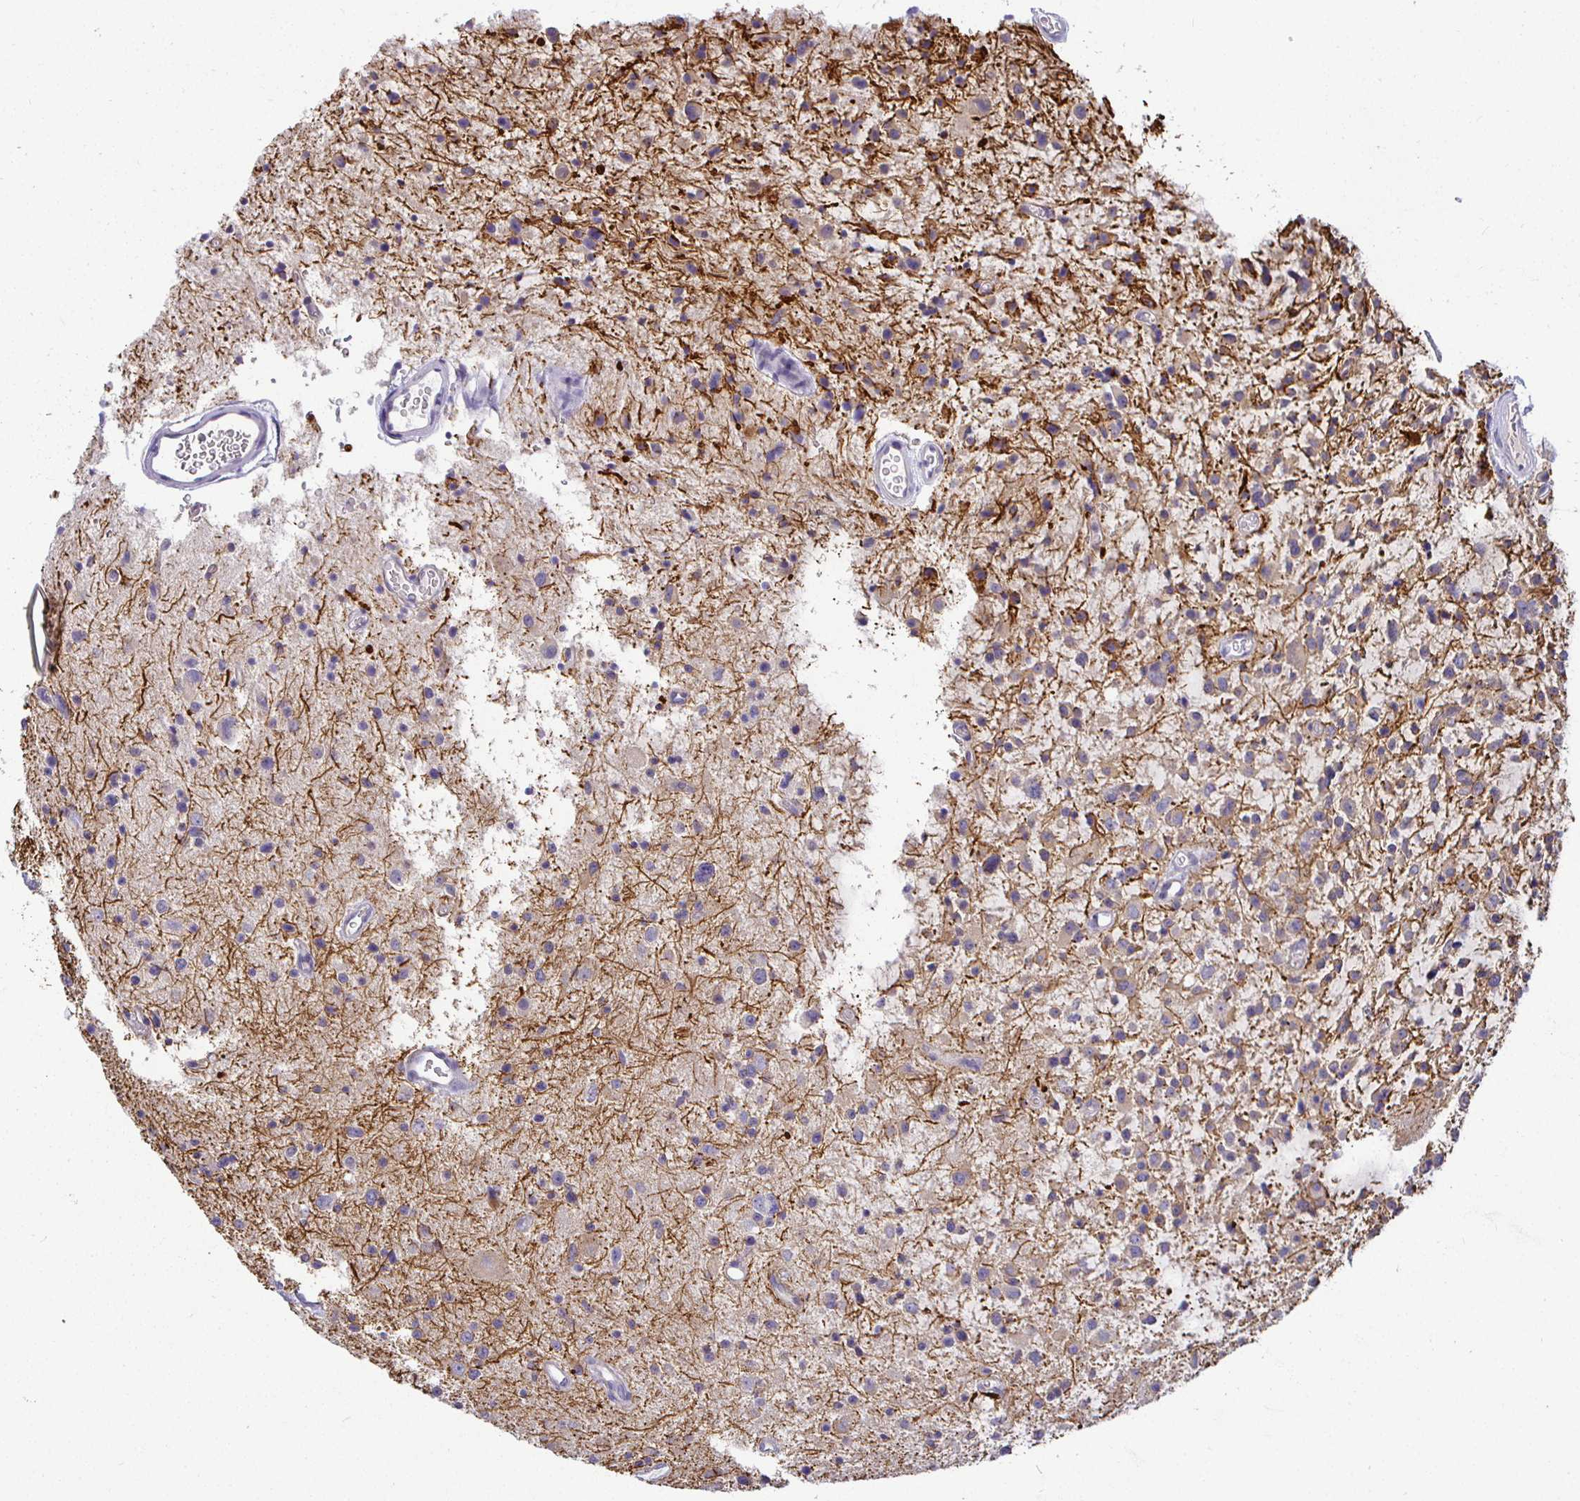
{"staining": {"intensity": "negative", "quantity": "none", "location": "none"}, "tissue": "glioma", "cell_type": "Tumor cells", "image_type": "cancer", "snomed": [{"axis": "morphology", "description": "Glioma, malignant, Low grade"}, {"axis": "topography", "description": "Brain"}], "caption": "There is no significant staining in tumor cells of low-grade glioma (malignant).", "gene": "IRAK1", "patient": {"sex": "male", "age": 43}}